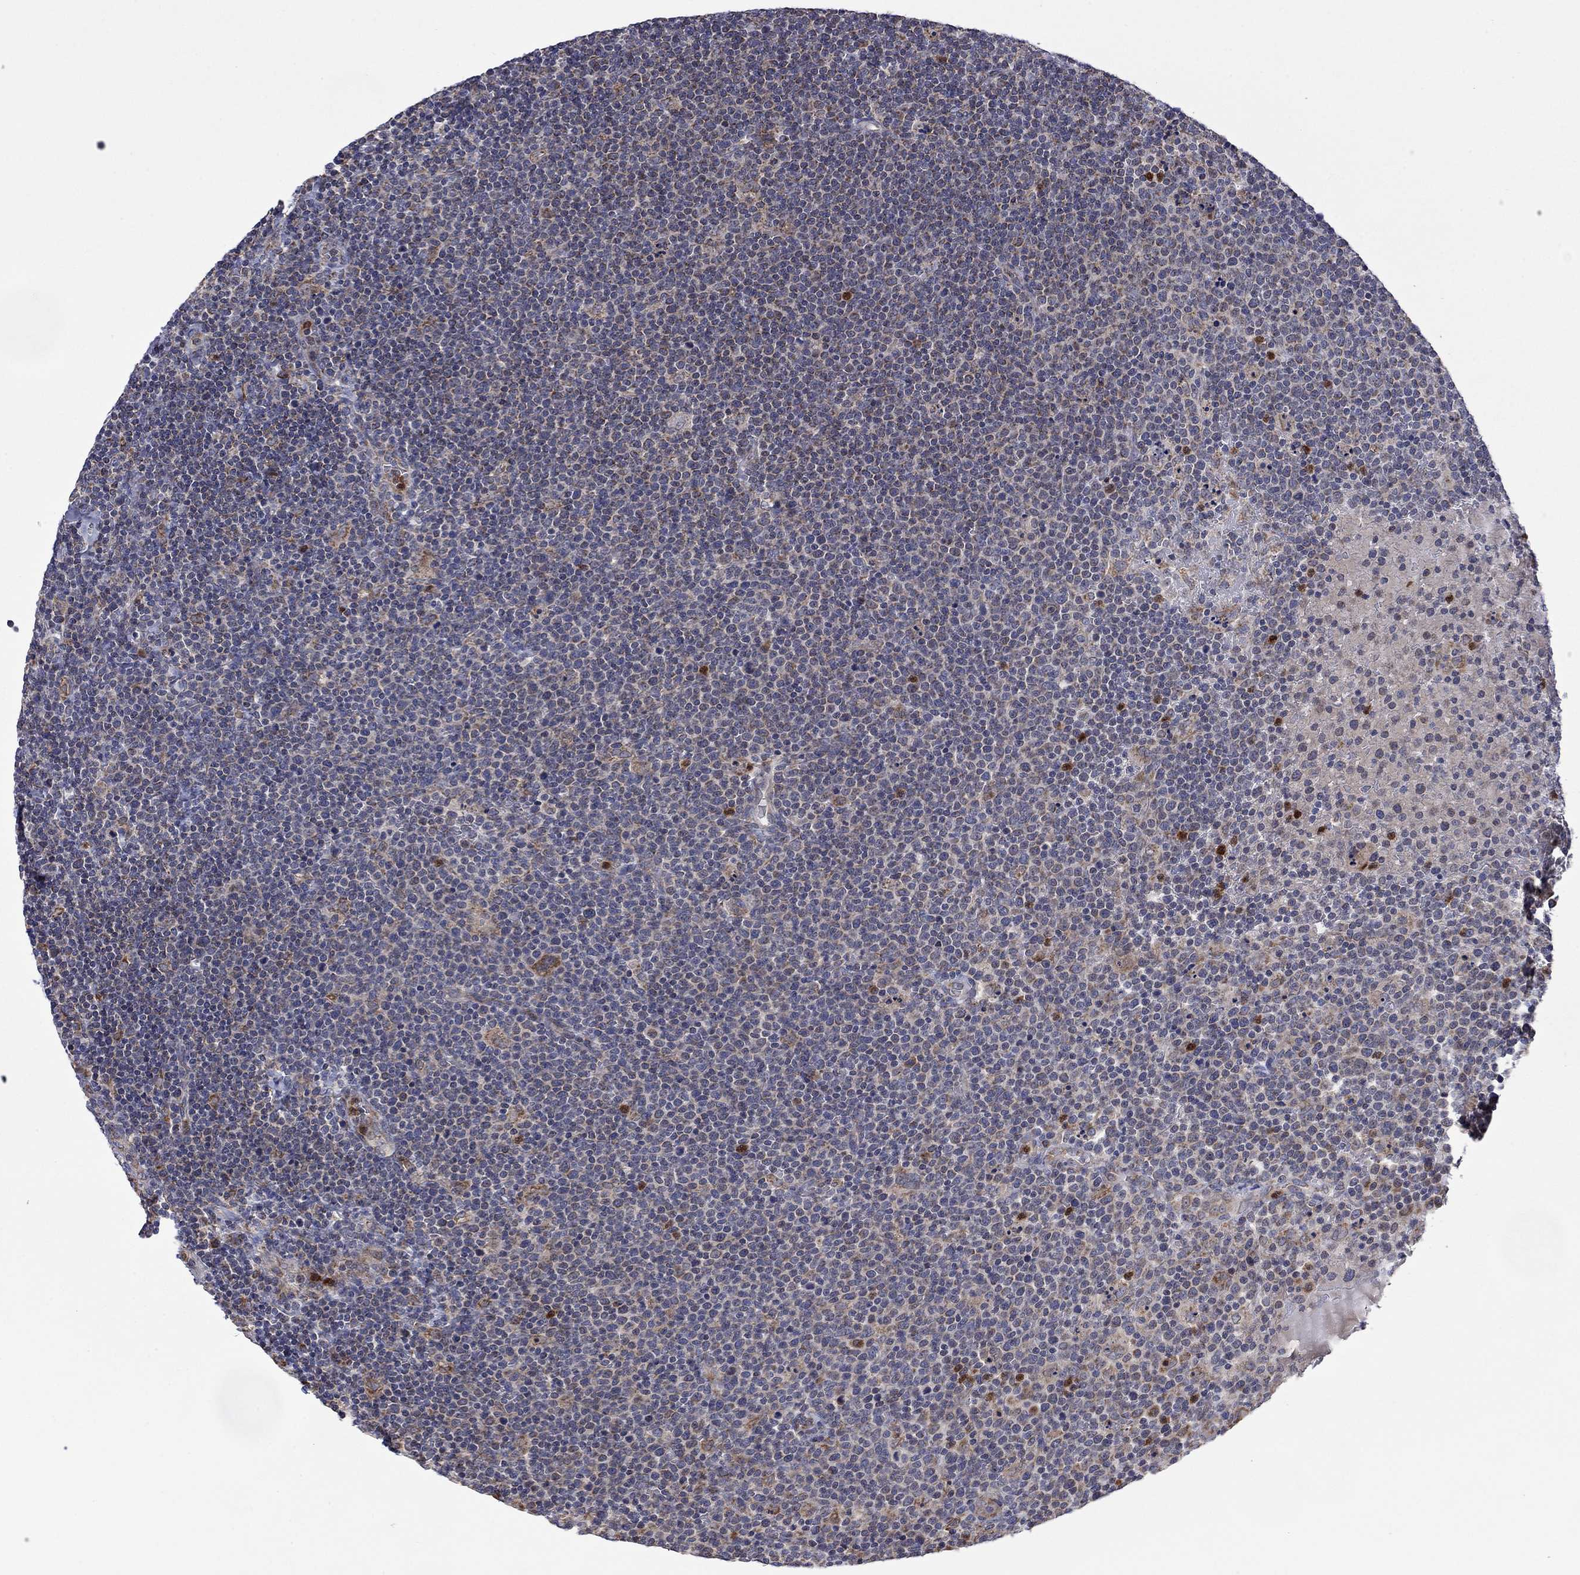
{"staining": {"intensity": "moderate", "quantity": "<25%", "location": "cytoplasmic/membranous"}, "tissue": "lymphoma", "cell_type": "Tumor cells", "image_type": "cancer", "snomed": [{"axis": "morphology", "description": "Malignant lymphoma, non-Hodgkin's type, High grade"}, {"axis": "topography", "description": "Lymph node"}], "caption": "Lymphoma tissue exhibits moderate cytoplasmic/membranous staining in about <25% of tumor cells", "gene": "FURIN", "patient": {"sex": "male", "age": 61}}